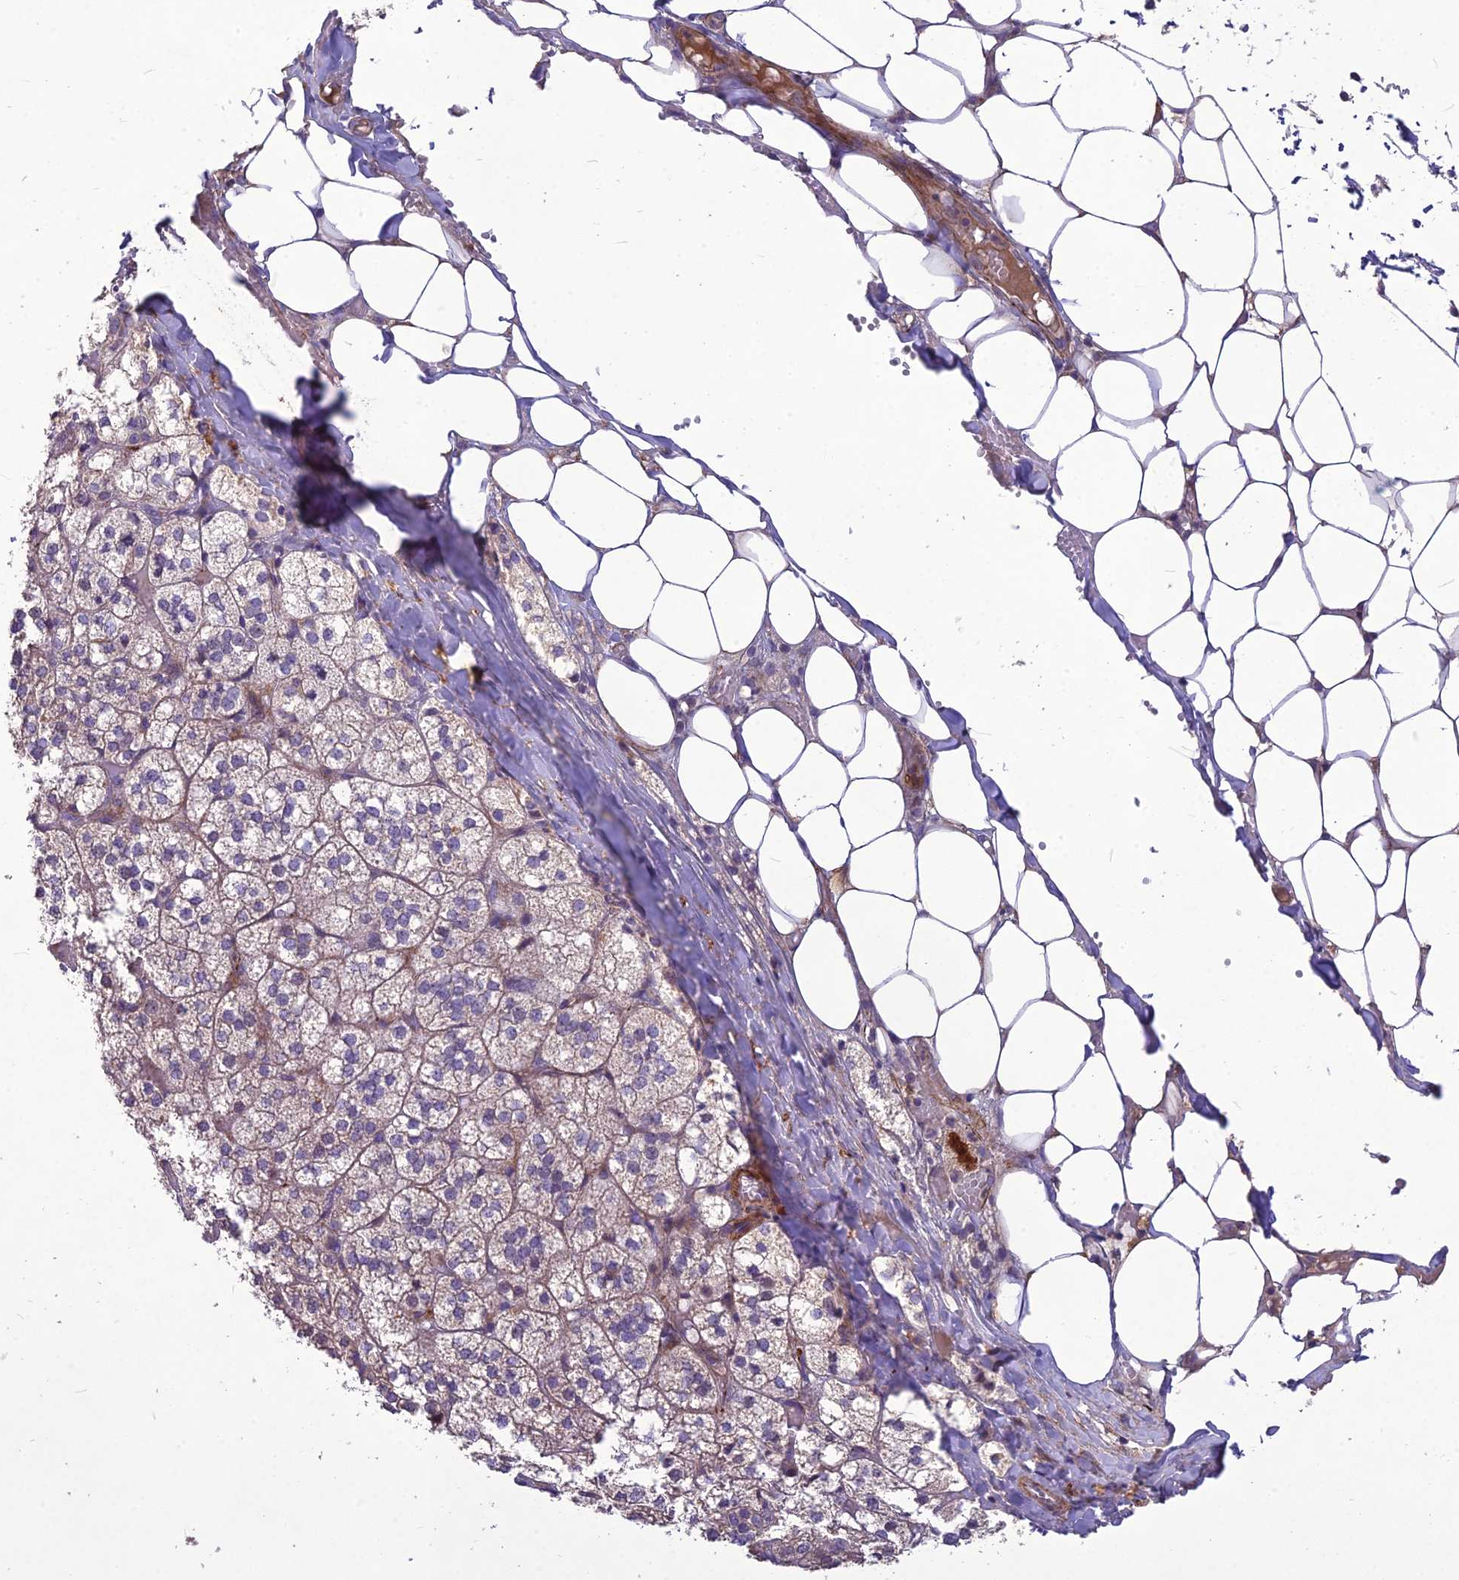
{"staining": {"intensity": "weak", "quantity": "<25%", "location": "cytoplasmic/membranous"}, "tissue": "adrenal gland", "cell_type": "Glandular cells", "image_type": "normal", "snomed": [{"axis": "morphology", "description": "Normal tissue, NOS"}, {"axis": "topography", "description": "Adrenal gland"}], "caption": "Immunohistochemical staining of unremarkable human adrenal gland displays no significant staining in glandular cells.", "gene": "CLUH", "patient": {"sex": "female", "age": 61}}